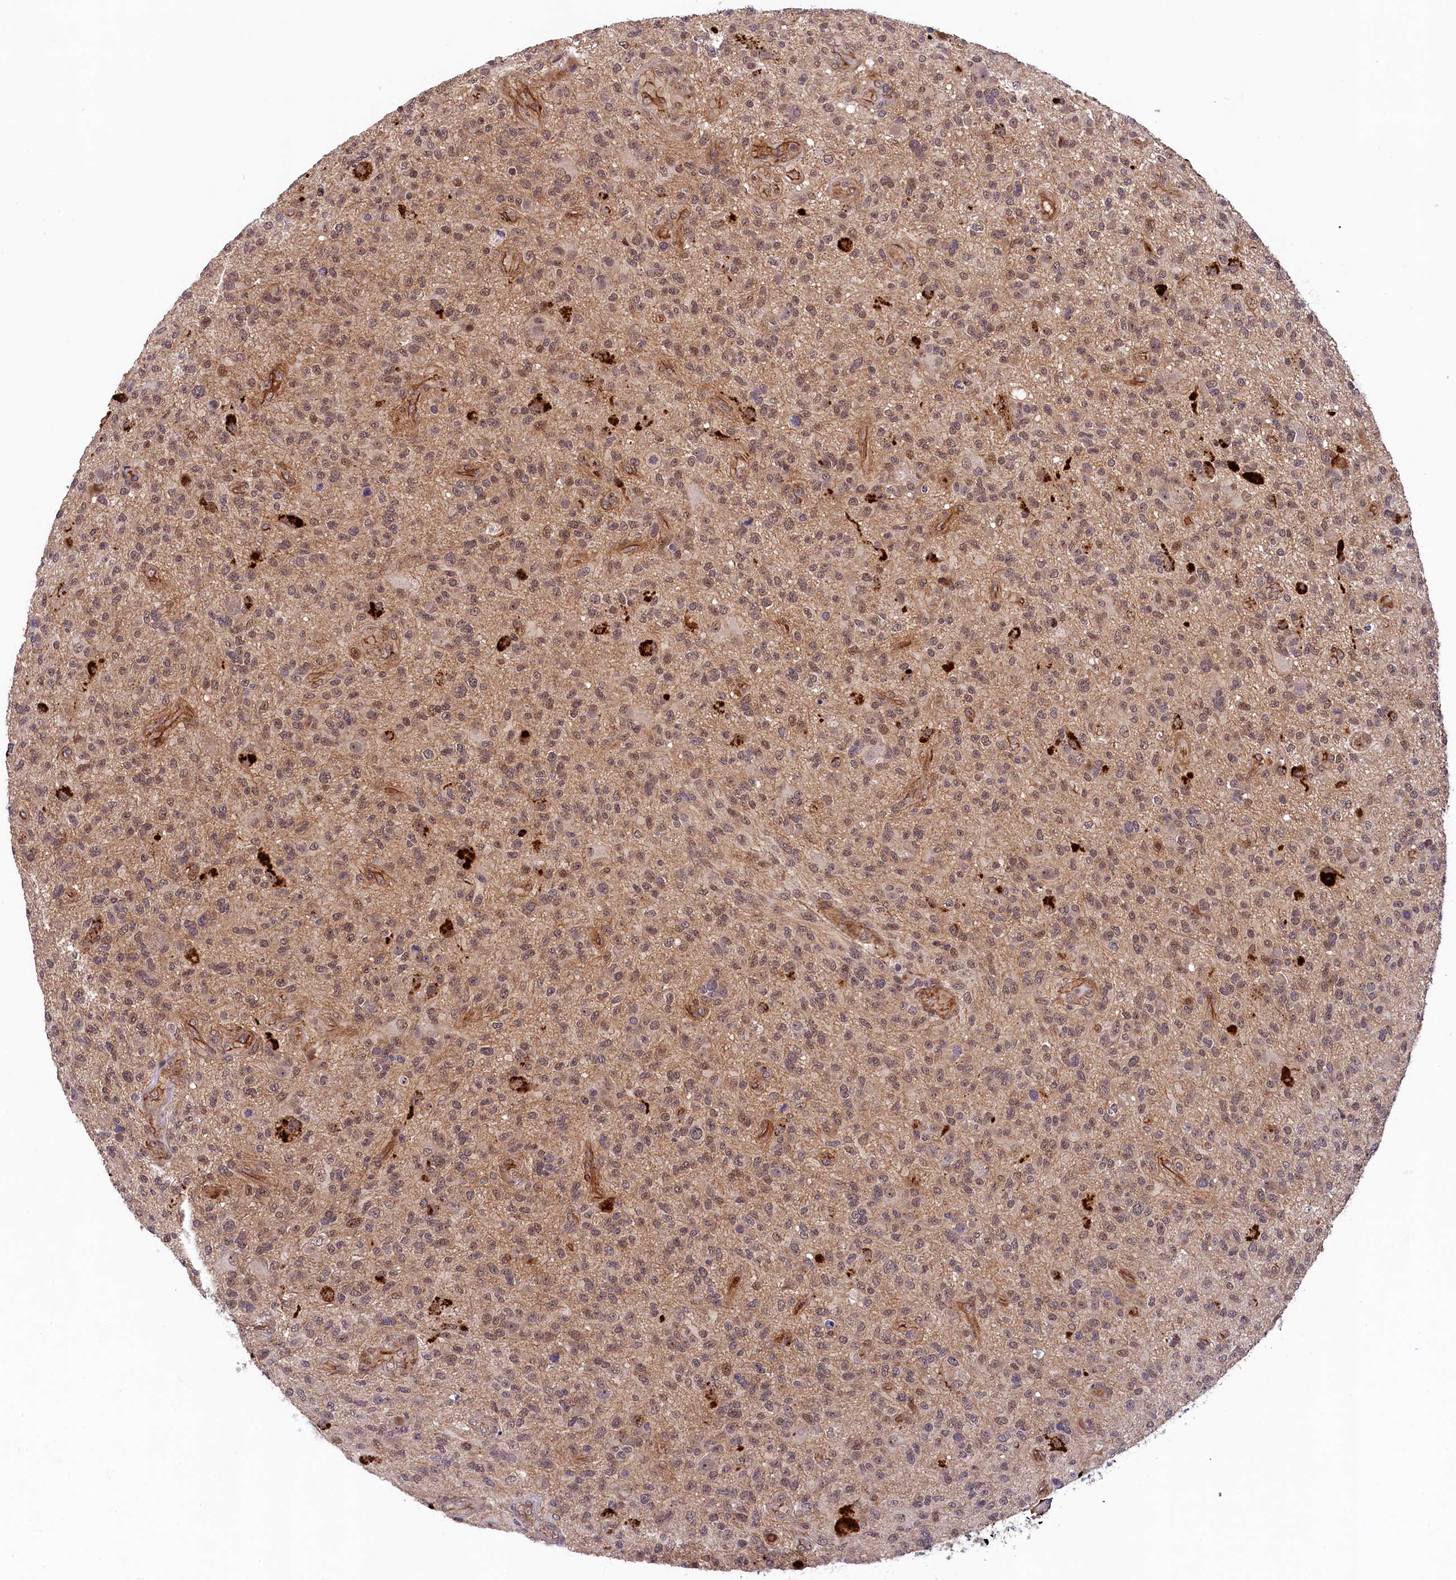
{"staining": {"intensity": "weak", "quantity": "25%-75%", "location": "nuclear"}, "tissue": "glioma", "cell_type": "Tumor cells", "image_type": "cancer", "snomed": [{"axis": "morphology", "description": "Glioma, malignant, High grade"}, {"axis": "topography", "description": "Brain"}], "caption": "Glioma tissue exhibits weak nuclear positivity in about 25%-75% of tumor cells, visualized by immunohistochemistry. The staining was performed using DAB, with brown indicating positive protein expression. Nuclei are stained blue with hematoxylin.", "gene": "ARL14EP", "patient": {"sex": "male", "age": 47}}